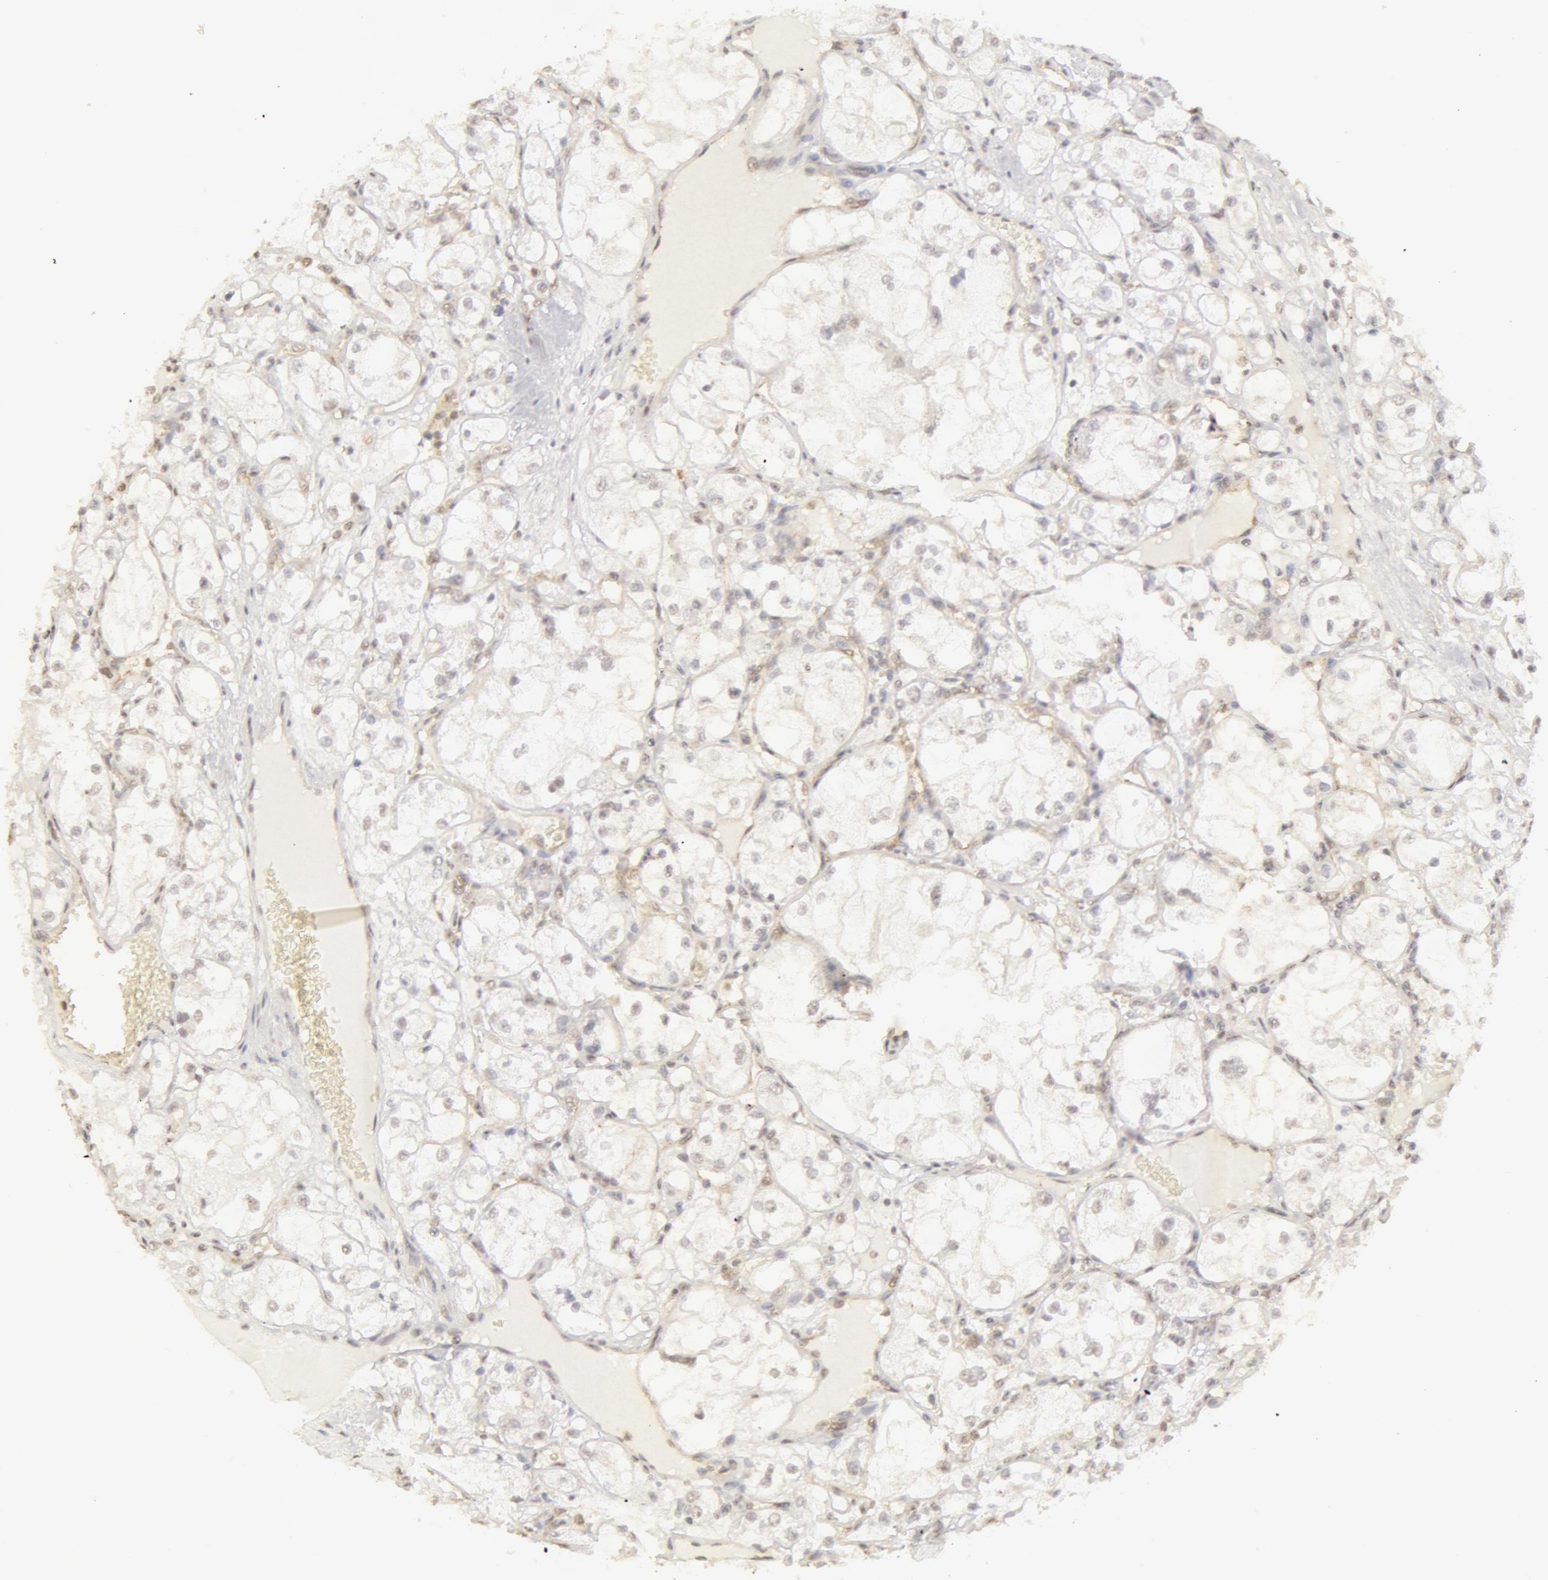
{"staining": {"intensity": "weak", "quantity": "25%-75%", "location": "nuclear"}, "tissue": "renal cancer", "cell_type": "Tumor cells", "image_type": "cancer", "snomed": [{"axis": "morphology", "description": "Adenocarcinoma, NOS"}, {"axis": "topography", "description": "Kidney"}], "caption": "Immunohistochemical staining of human renal cancer demonstrates low levels of weak nuclear protein staining in about 25%-75% of tumor cells. The staining was performed using DAB (3,3'-diaminobenzidine), with brown indicating positive protein expression. Nuclei are stained blue with hematoxylin.", "gene": "ADAM10", "patient": {"sex": "male", "age": 61}}